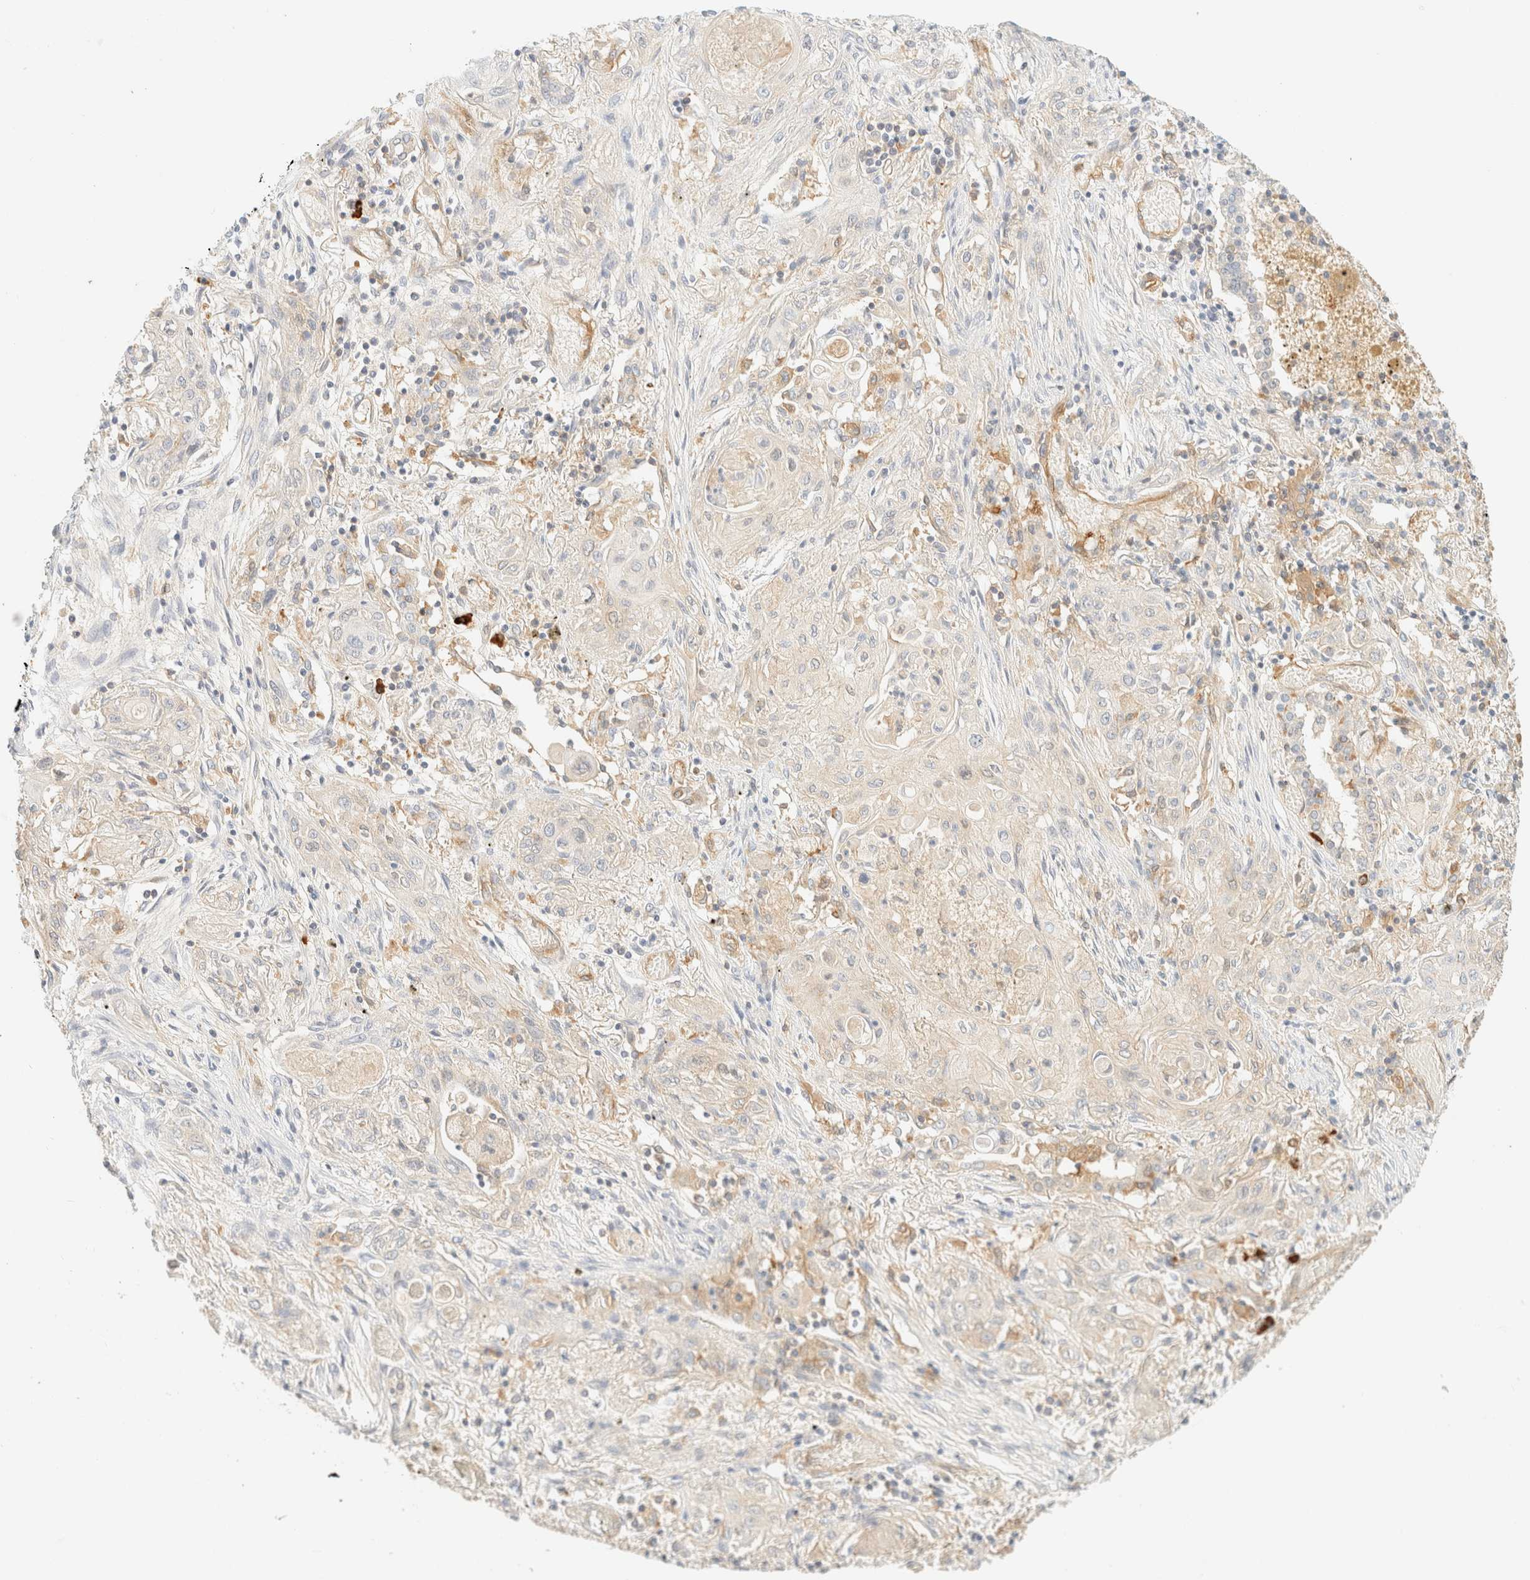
{"staining": {"intensity": "weak", "quantity": "<25%", "location": "cytoplasmic/membranous"}, "tissue": "lung cancer", "cell_type": "Tumor cells", "image_type": "cancer", "snomed": [{"axis": "morphology", "description": "Squamous cell carcinoma, NOS"}, {"axis": "topography", "description": "Lung"}], "caption": "A photomicrograph of lung squamous cell carcinoma stained for a protein demonstrates no brown staining in tumor cells.", "gene": "FHOD1", "patient": {"sex": "female", "age": 47}}